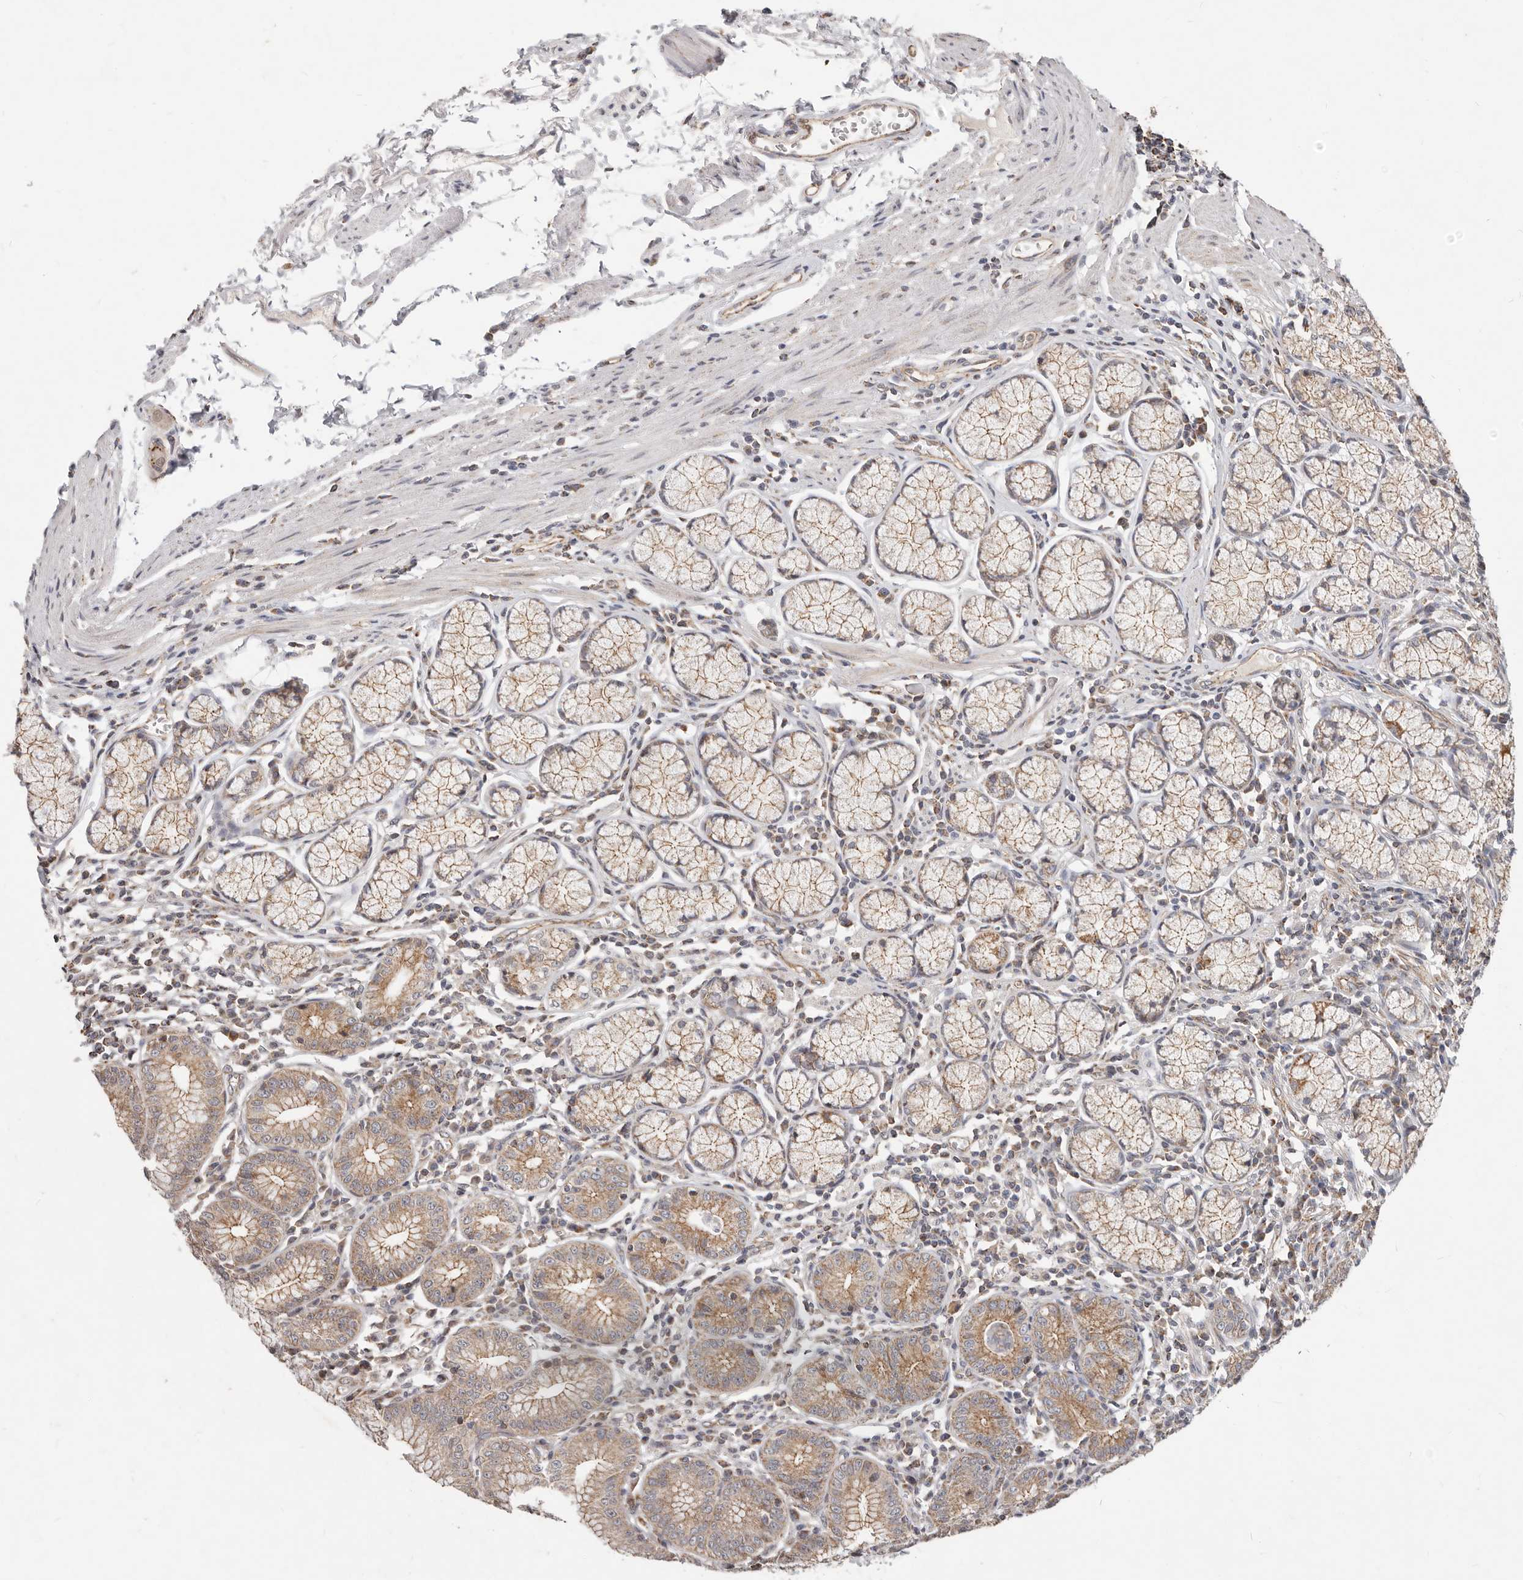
{"staining": {"intensity": "moderate", "quantity": ">75%", "location": "cytoplasmic/membranous"}, "tissue": "stomach", "cell_type": "Glandular cells", "image_type": "normal", "snomed": [{"axis": "morphology", "description": "Normal tissue, NOS"}, {"axis": "topography", "description": "Stomach"}], "caption": "Unremarkable stomach exhibits moderate cytoplasmic/membranous positivity in about >75% of glandular cells.", "gene": "USP49", "patient": {"sex": "male", "age": 55}}